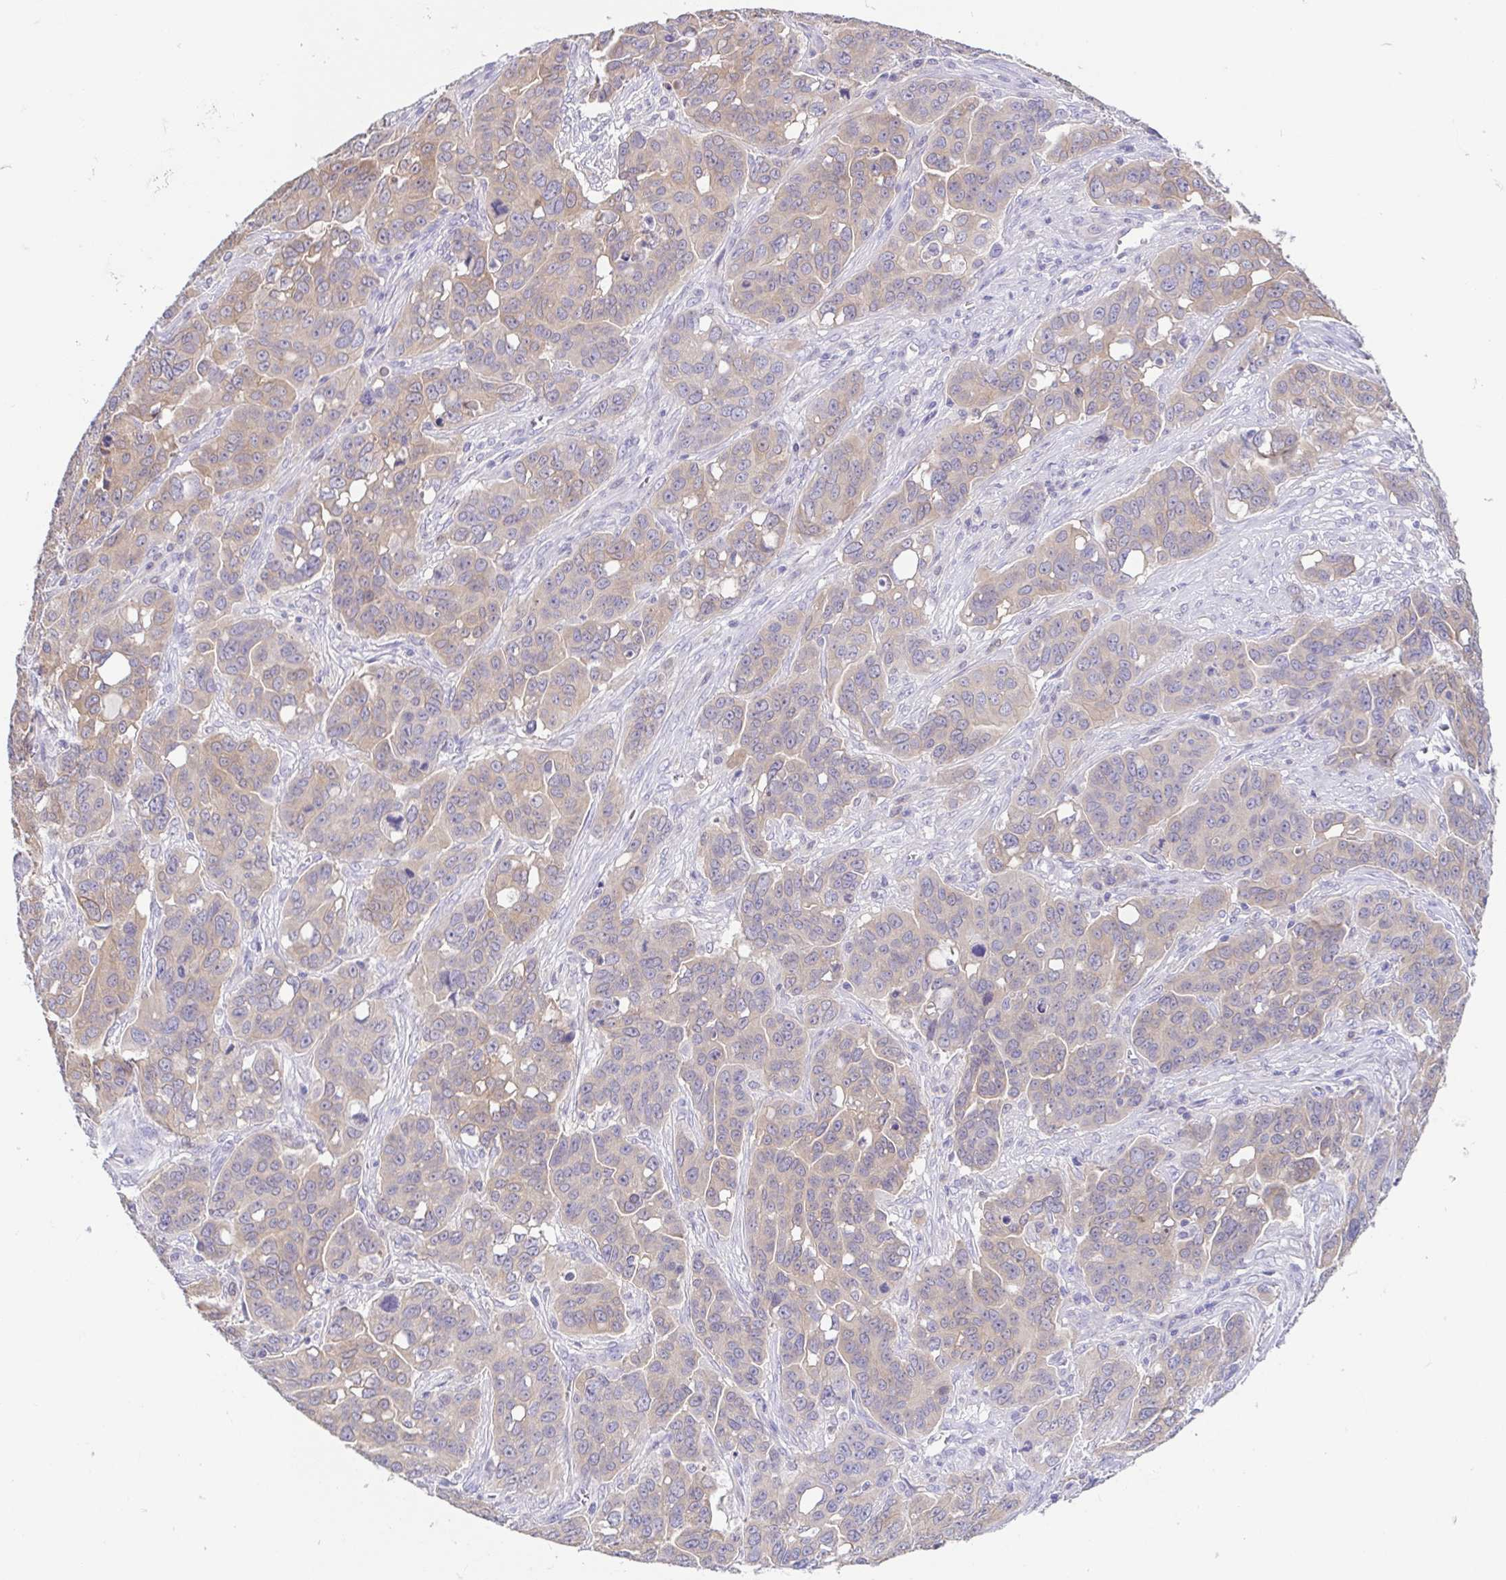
{"staining": {"intensity": "weak", "quantity": "25%-75%", "location": "cytoplasmic/membranous"}, "tissue": "ovarian cancer", "cell_type": "Tumor cells", "image_type": "cancer", "snomed": [{"axis": "morphology", "description": "Carcinoma, endometroid"}, {"axis": "topography", "description": "Ovary"}], "caption": "Ovarian endometroid carcinoma stained with a protein marker shows weak staining in tumor cells.", "gene": "FABP3", "patient": {"sex": "female", "age": 78}}